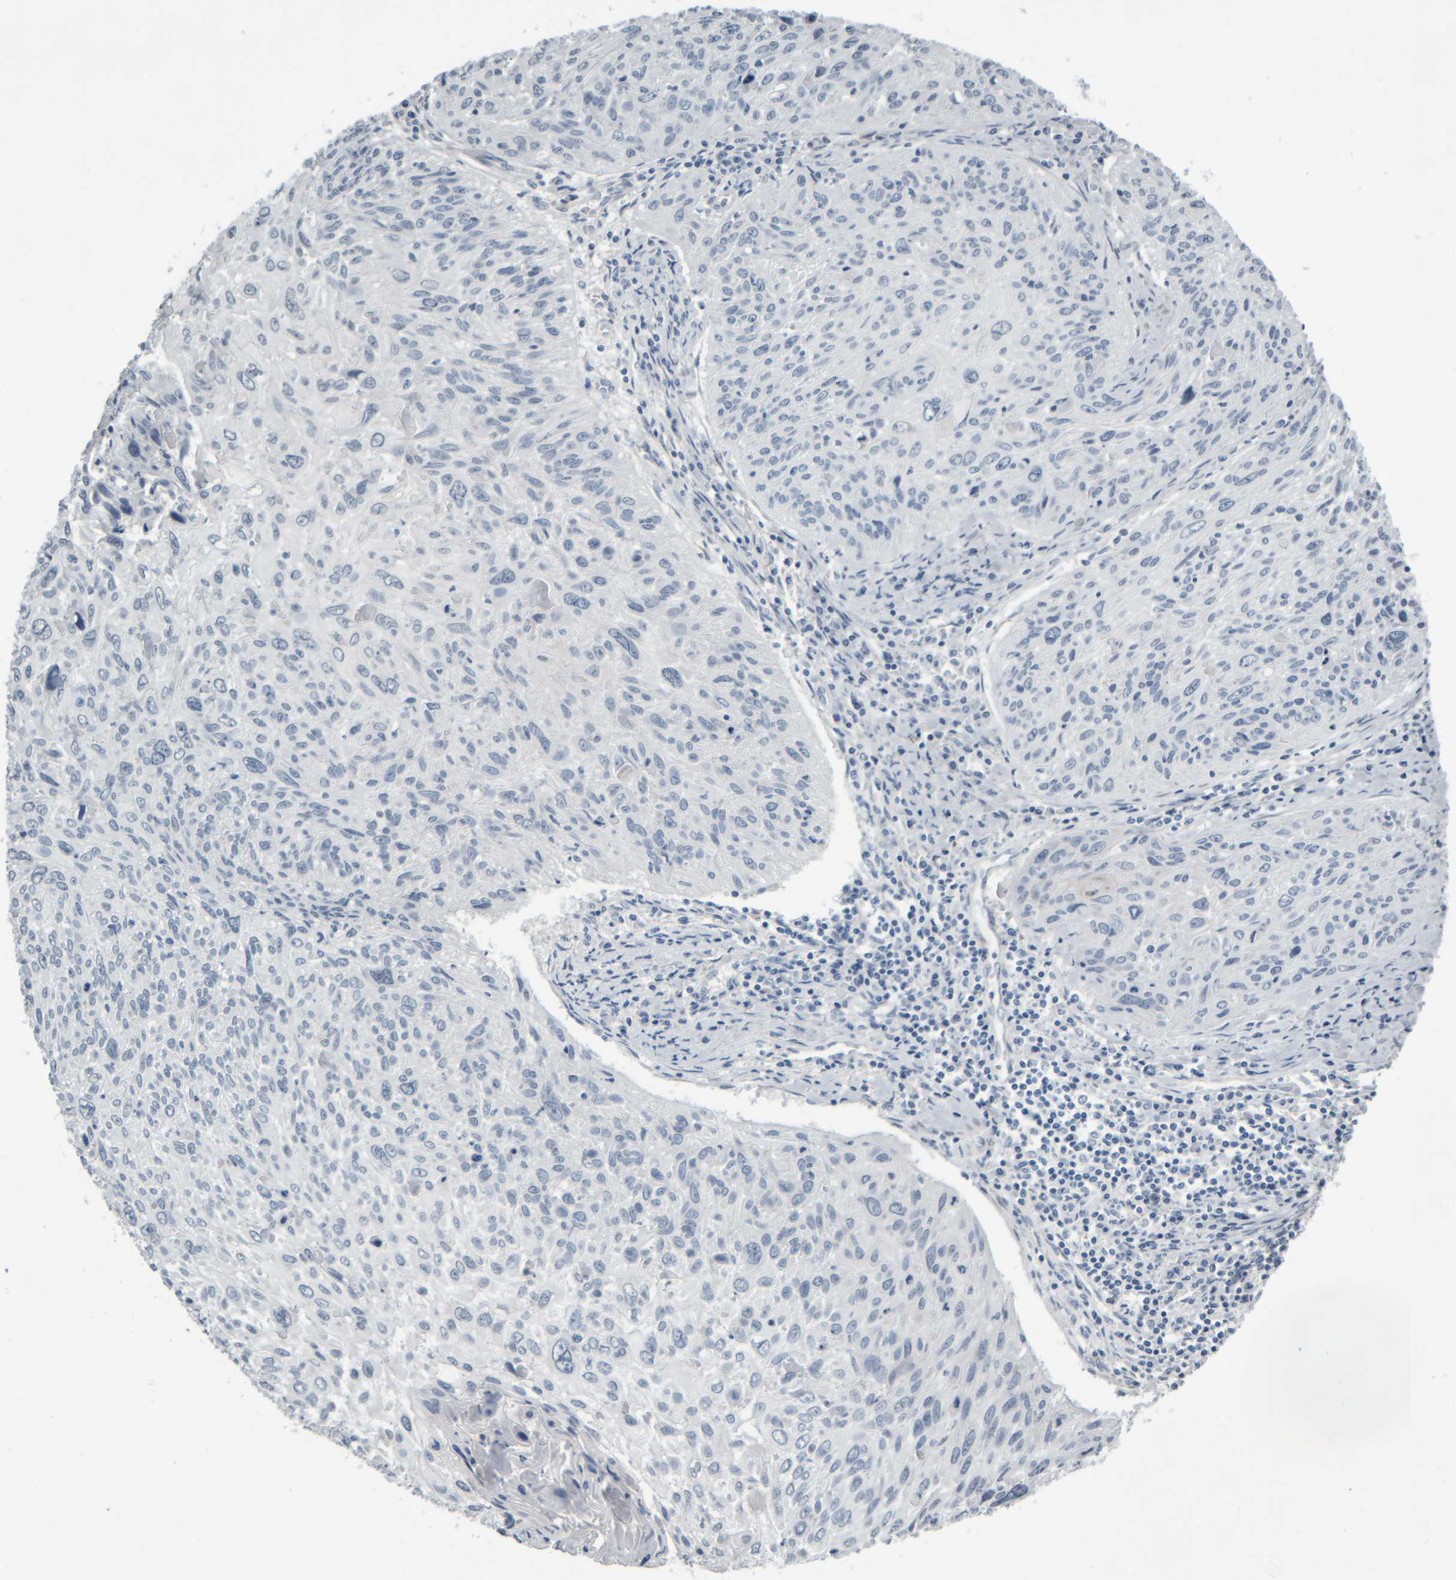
{"staining": {"intensity": "negative", "quantity": "none", "location": "none"}, "tissue": "cervical cancer", "cell_type": "Tumor cells", "image_type": "cancer", "snomed": [{"axis": "morphology", "description": "Squamous cell carcinoma, NOS"}, {"axis": "topography", "description": "Cervix"}], "caption": "The IHC micrograph has no significant staining in tumor cells of cervical squamous cell carcinoma tissue.", "gene": "COL14A1", "patient": {"sex": "female", "age": 51}}